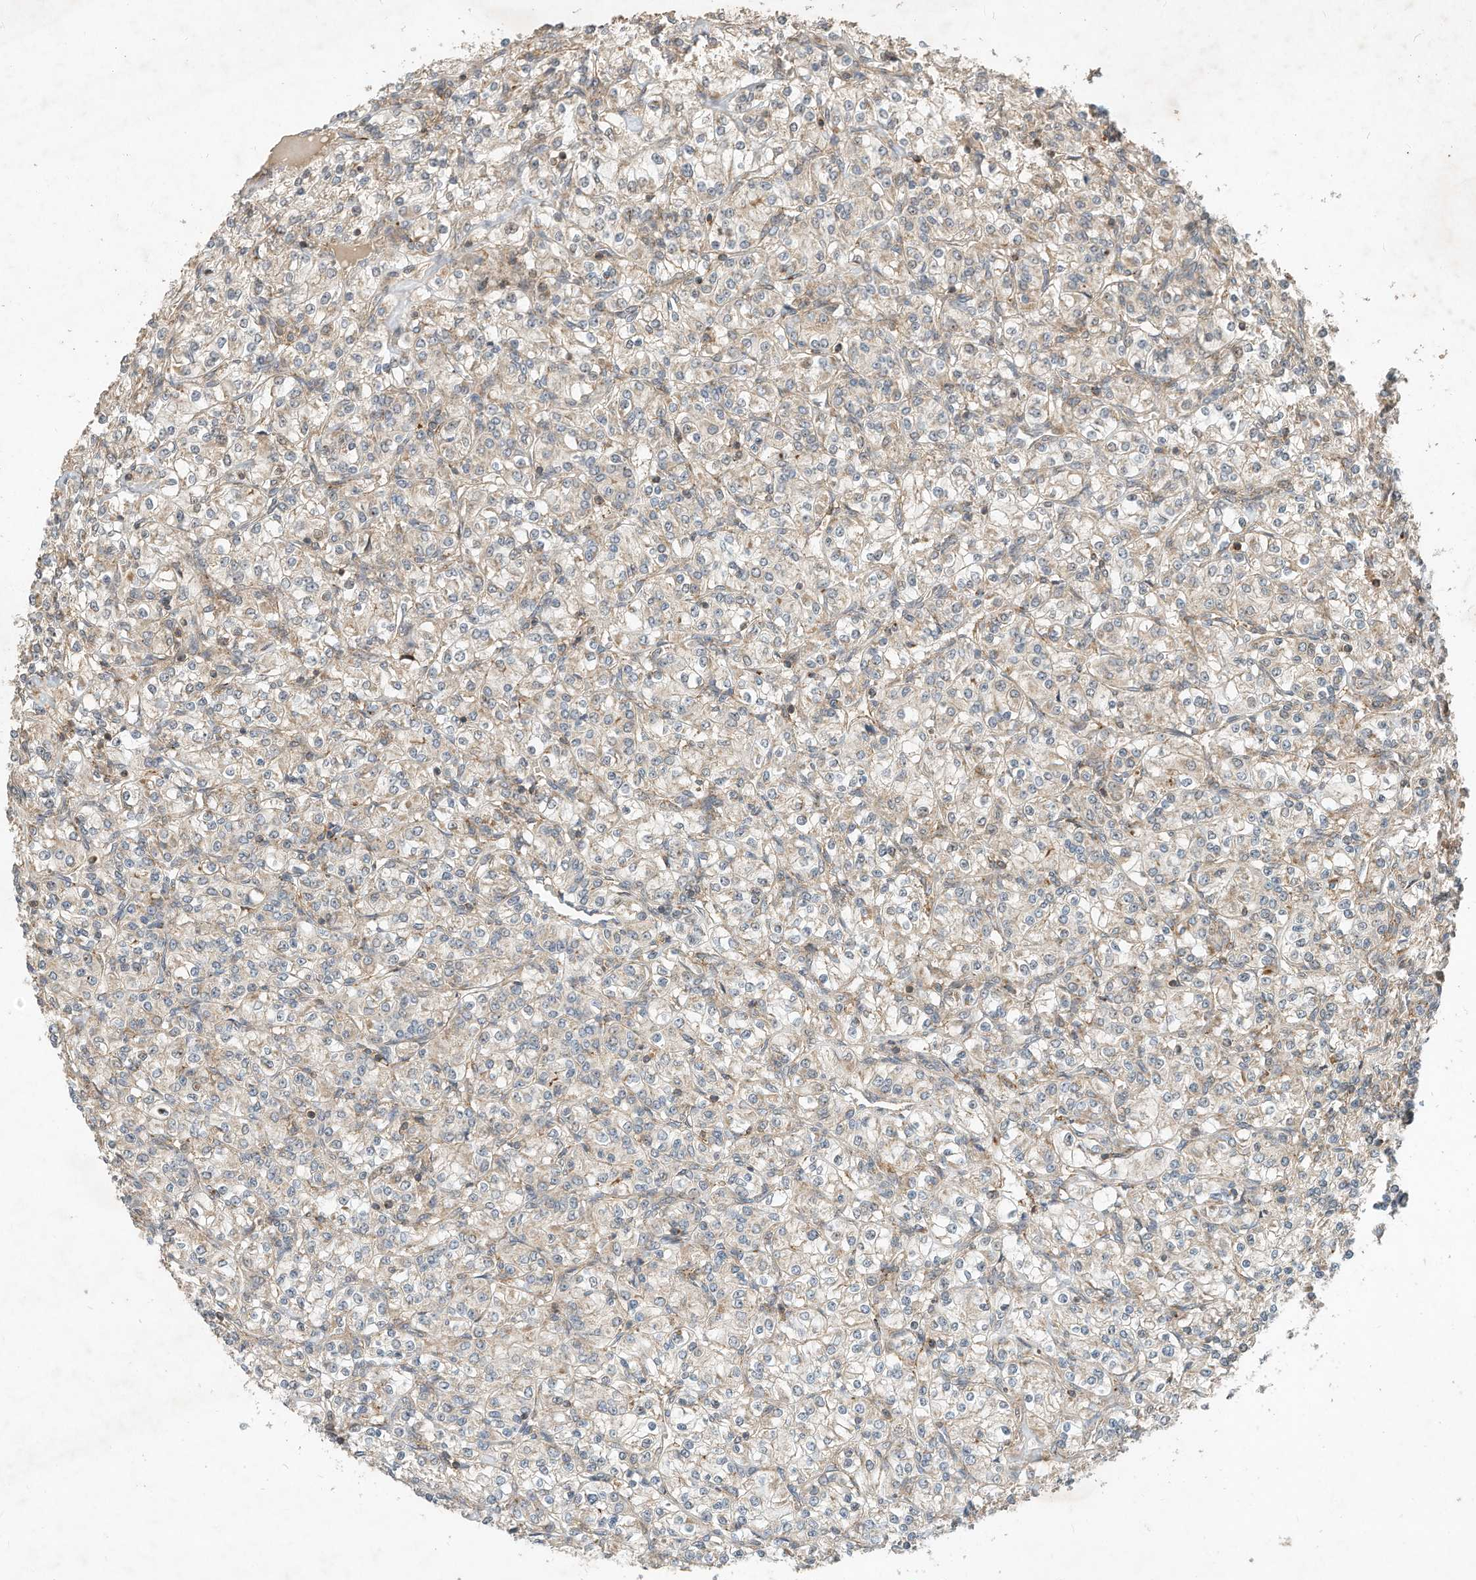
{"staining": {"intensity": "weak", "quantity": "25%-75%", "location": "cytoplasmic/membranous"}, "tissue": "renal cancer", "cell_type": "Tumor cells", "image_type": "cancer", "snomed": [{"axis": "morphology", "description": "Adenocarcinoma, NOS"}, {"axis": "topography", "description": "Kidney"}], "caption": "About 25%-75% of tumor cells in human renal cancer reveal weak cytoplasmic/membranous protein expression as visualized by brown immunohistochemical staining.", "gene": "CPAMD8", "patient": {"sex": "male", "age": 77}}